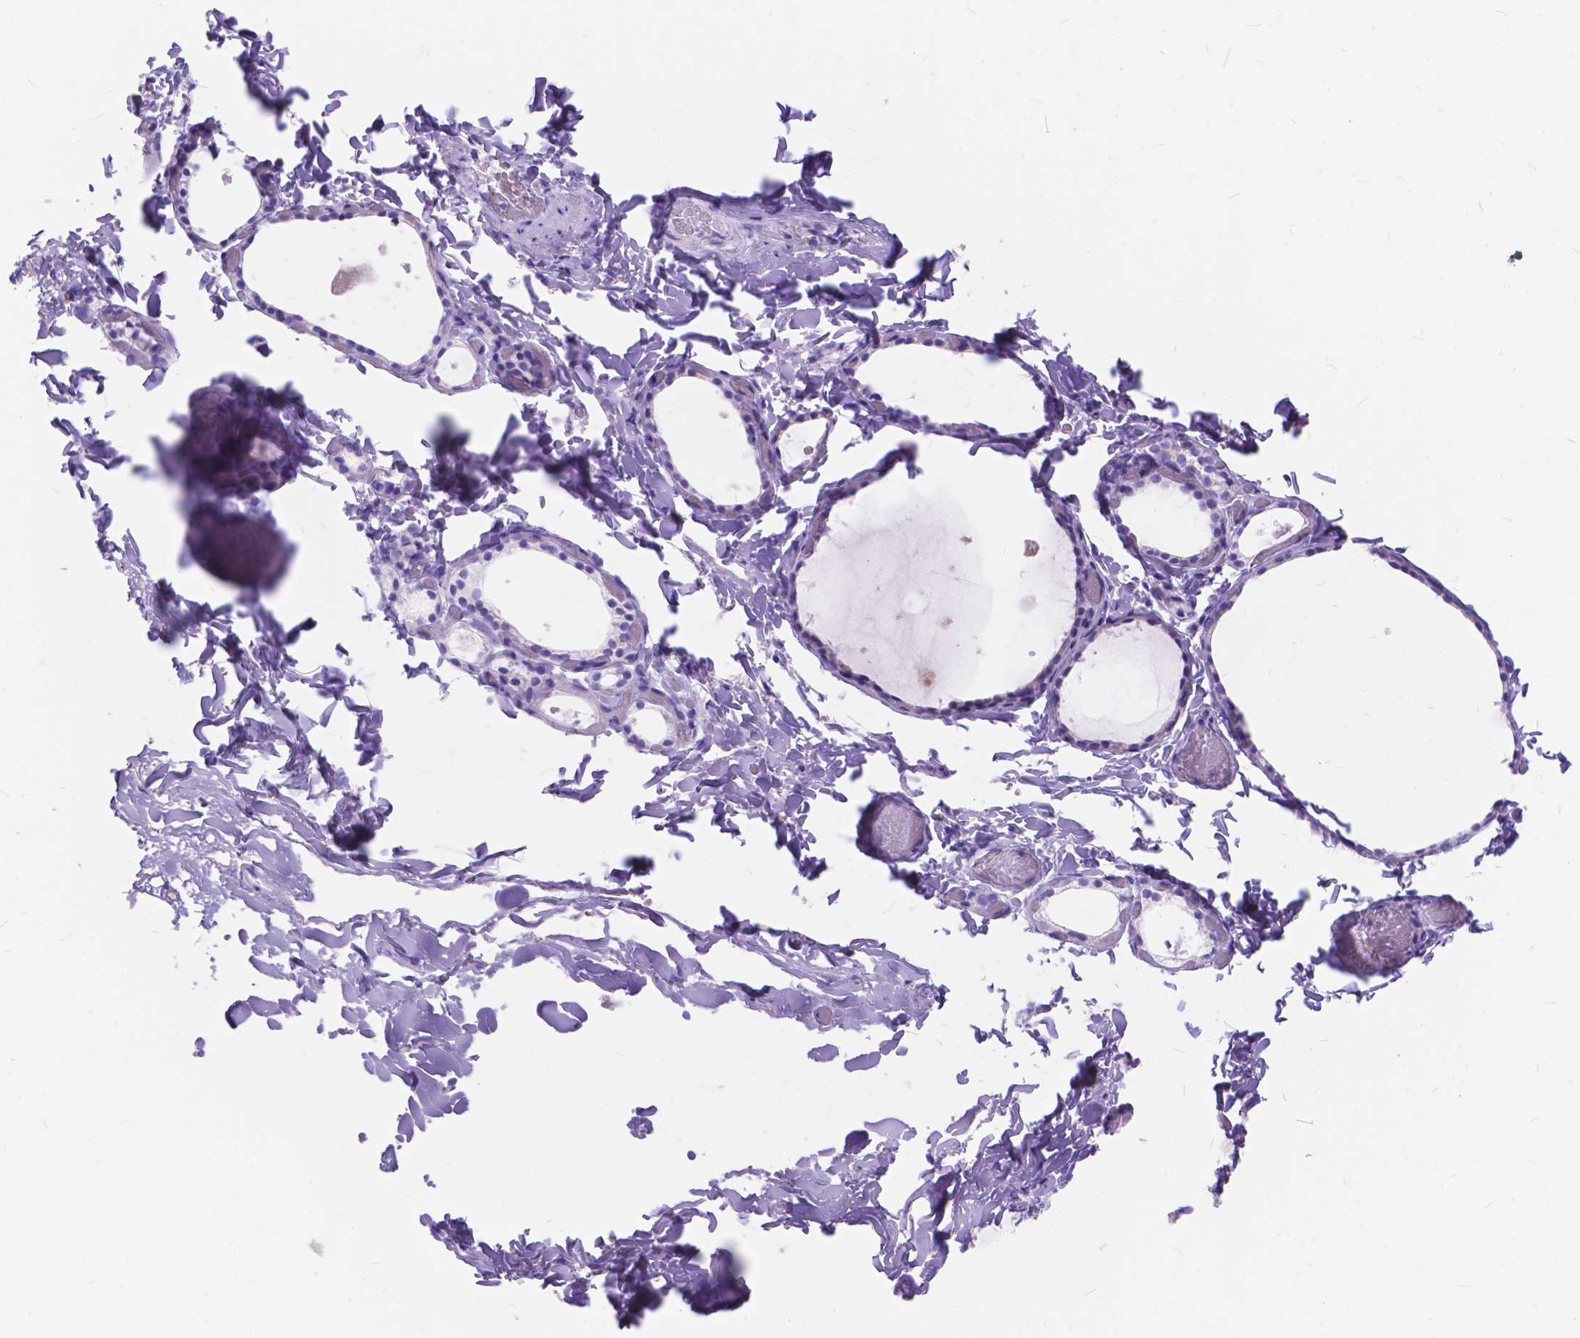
{"staining": {"intensity": "negative", "quantity": "none", "location": "none"}, "tissue": "thyroid gland", "cell_type": "Glandular cells", "image_type": "normal", "snomed": [{"axis": "morphology", "description": "Normal tissue, NOS"}, {"axis": "topography", "description": "Thyroid gland"}], "caption": "This micrograph is of unremarkable thyroid gland stained with IHC to label a protein in brown with the nuclei are counter-stained blue. There is no positivity in glandular cells. (Immunohistochemistry (ihc), brightfield microscopy, high magnification).", "gene": "FOXL2", "patient": {"sex": "female", "age": 56}}